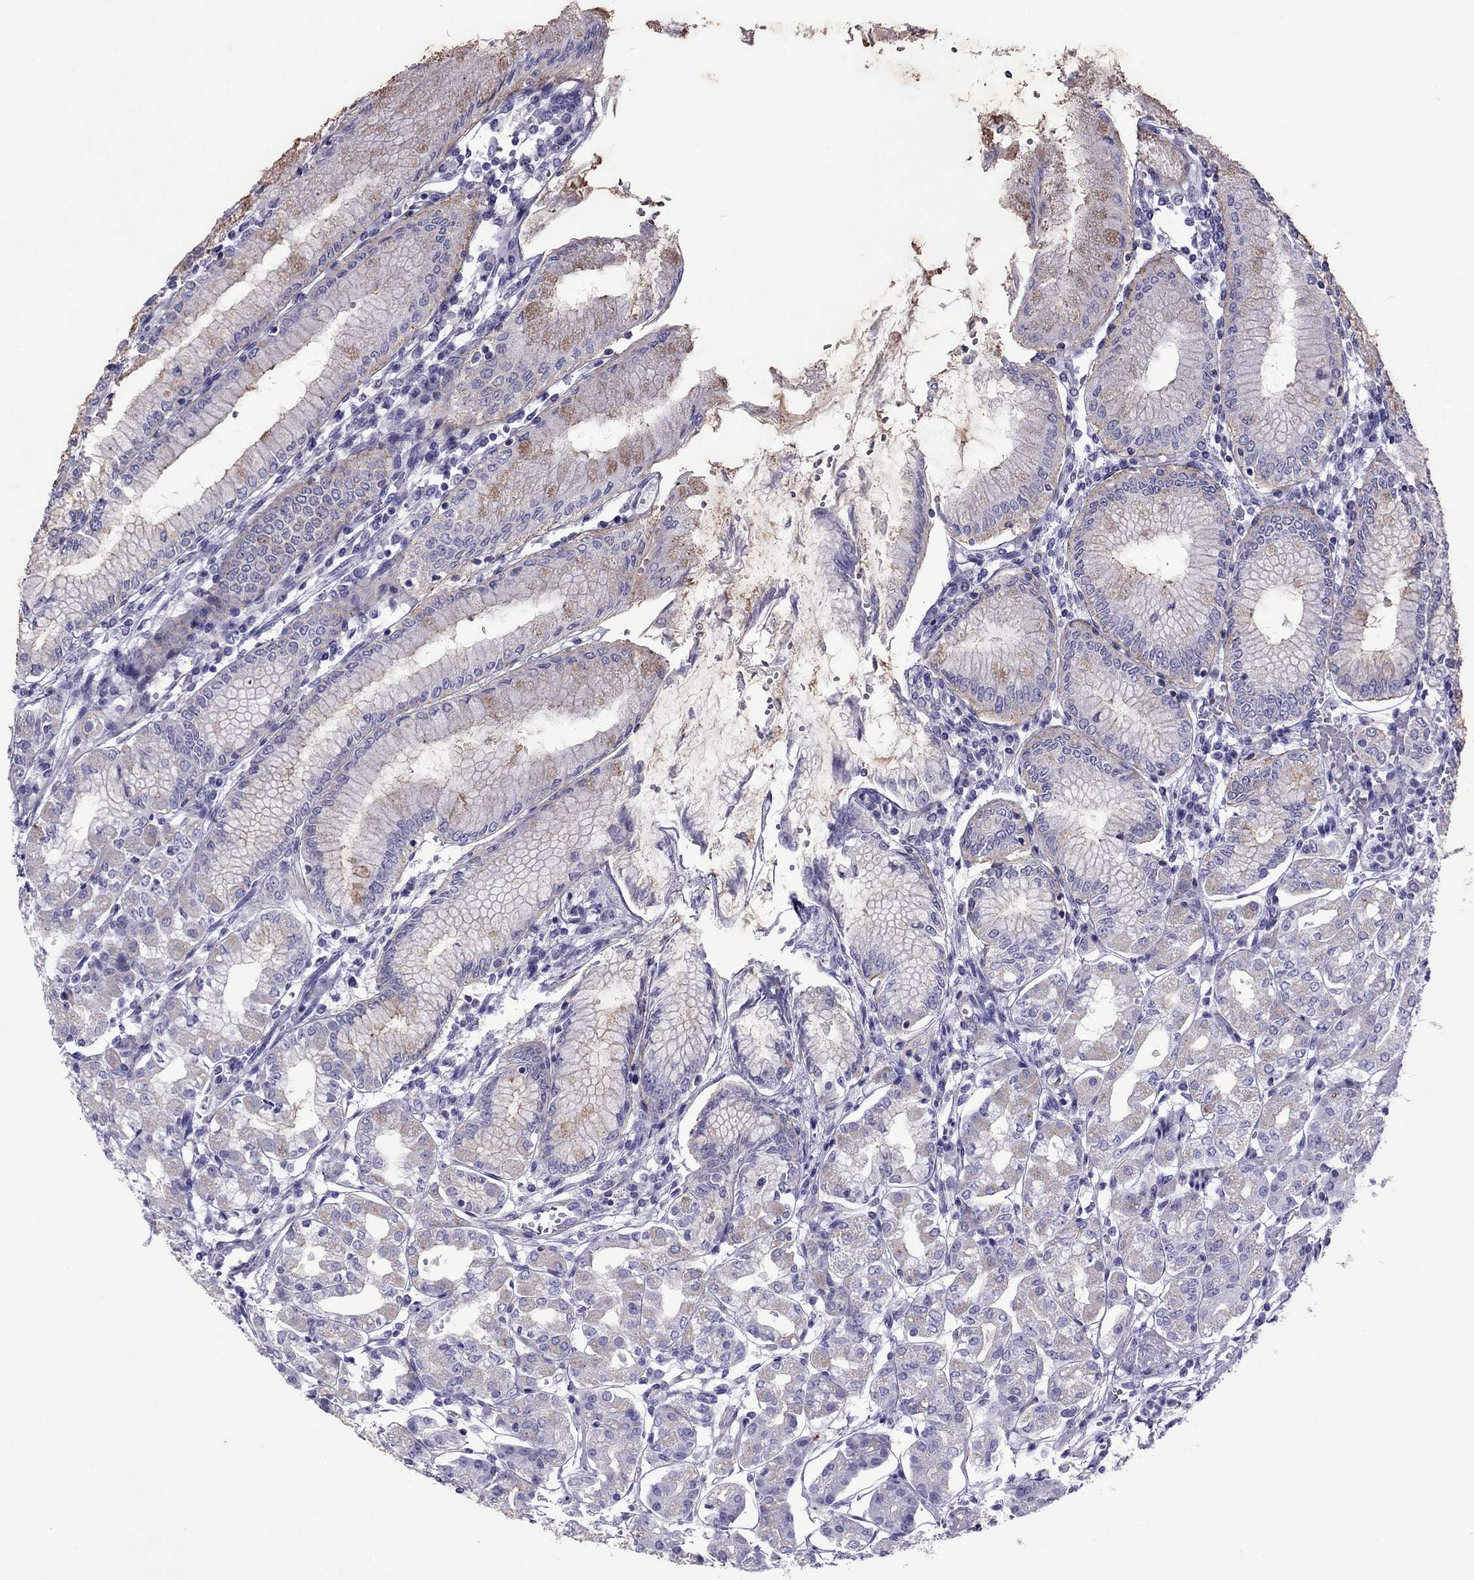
{"staining": {"intensity": "negative", "quantity": "none", "location": "none"}, "tissue": "stomach", "cell_type": "Glandular cells", "image_type": "normal", "snomed": [{"axis": "morphology", "description": "Normal tissue, NOS"}, {"axis": "topography", "description": "Skeletal muscle"}, {"axis": "topography", "description": "Stomach"}], "caption": "An immunohistochemistry (IHC) image of benign stomach is shown. There is no staining in glandular cells of stomach.", "gene": "MYL11", "patient": {"sex": "female", "age": 57}}